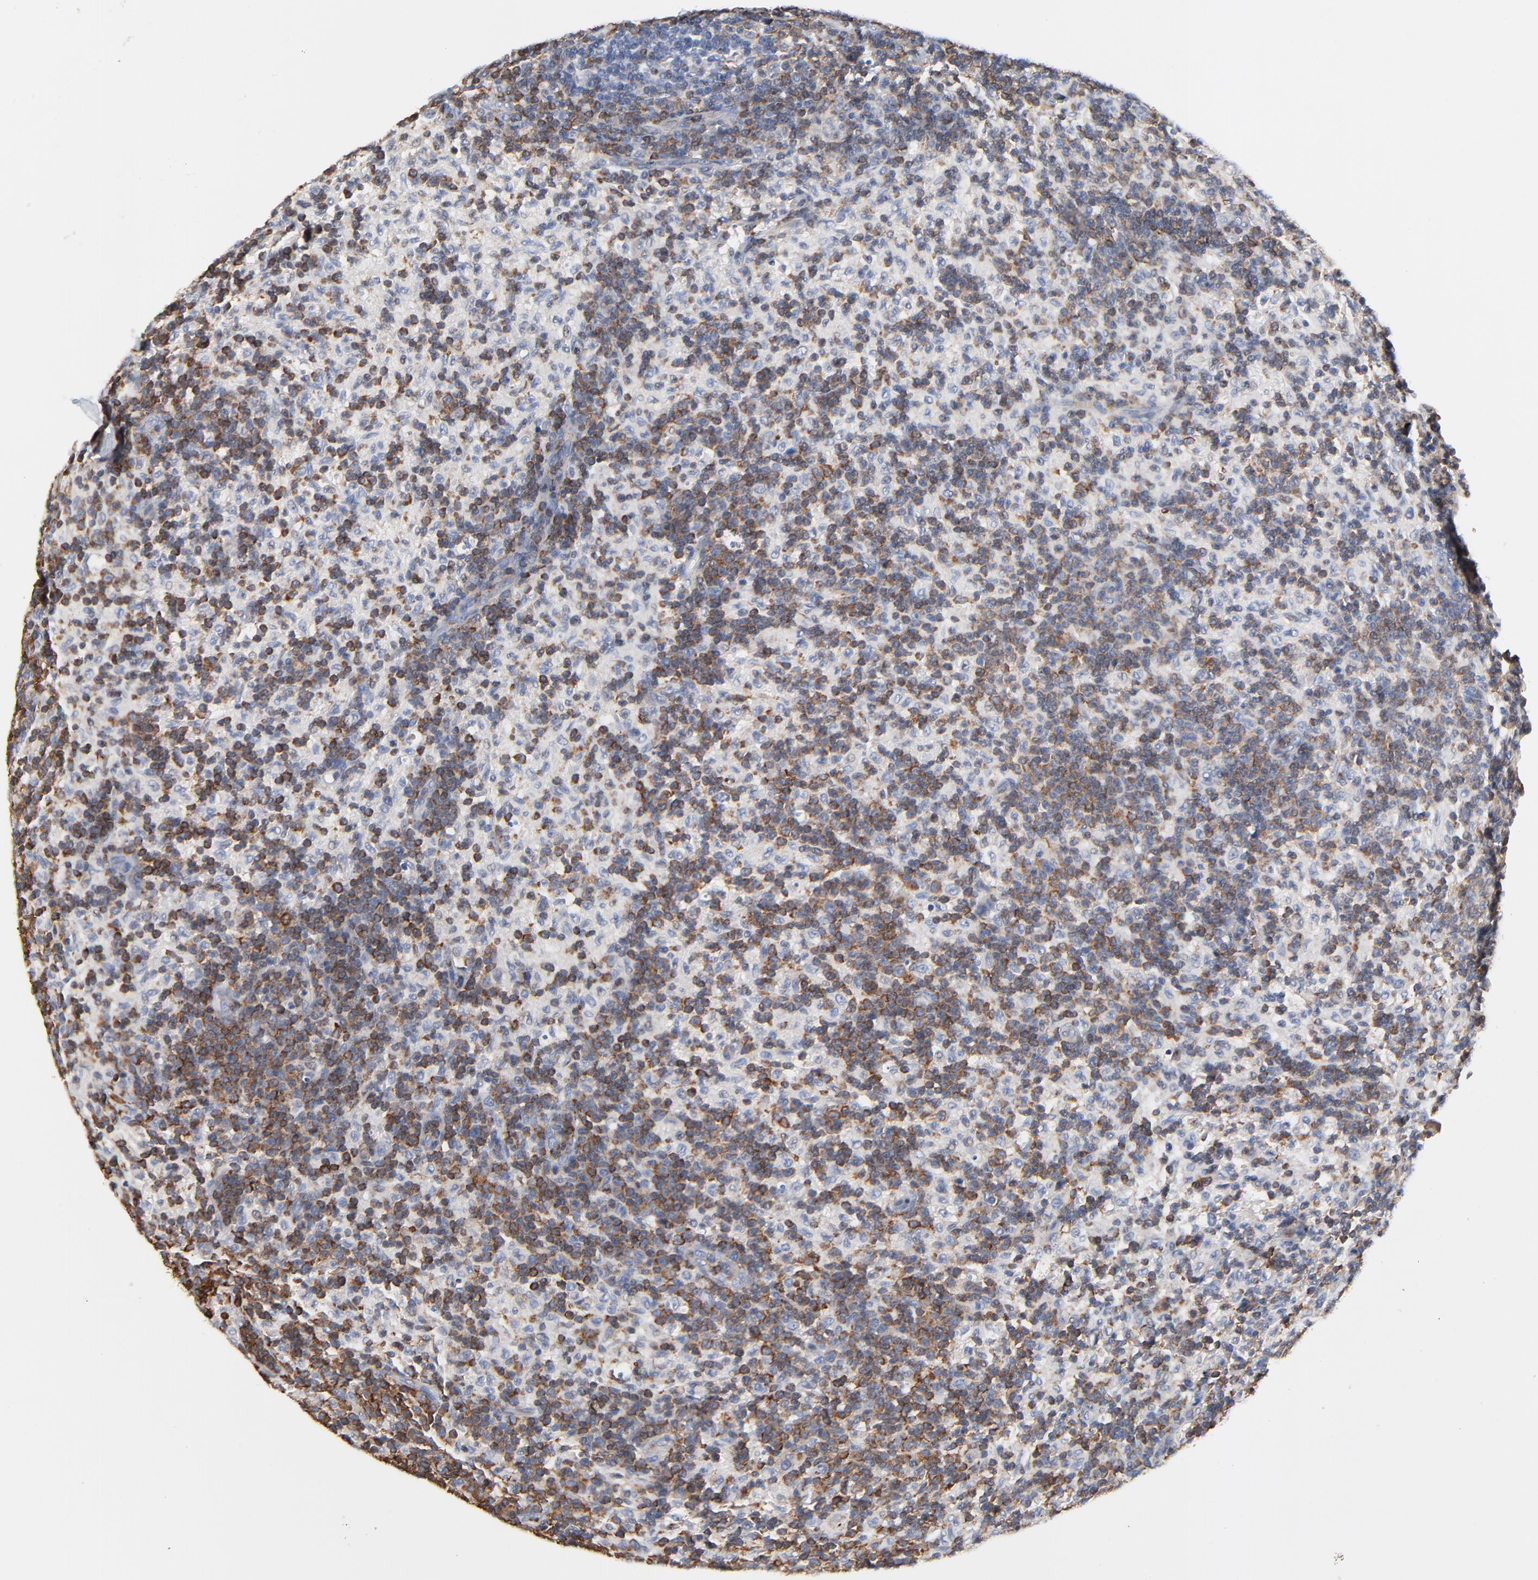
{"staining": {"intensity": "moderate", "quantity": "<25%", "location": "none"}, "tissue": "lymph node", "cell_type": "Germinal center cells", "image_type": "normal", "snomed": [{"axis": "morphology", "description": "Normal tissue, NOS"}, {"axis": "morphology", "description": "Inflammation, NOS"}, {"axis": "topography", "description": "Lymph node"}], "caption": "Brown immunohistochemical staining in unremarkable human lymph node displays moderate None staining in approximately <25% of germinal center cells.", "gene": "SKAP1", "patient": {"sex": "male", "age": 55}}